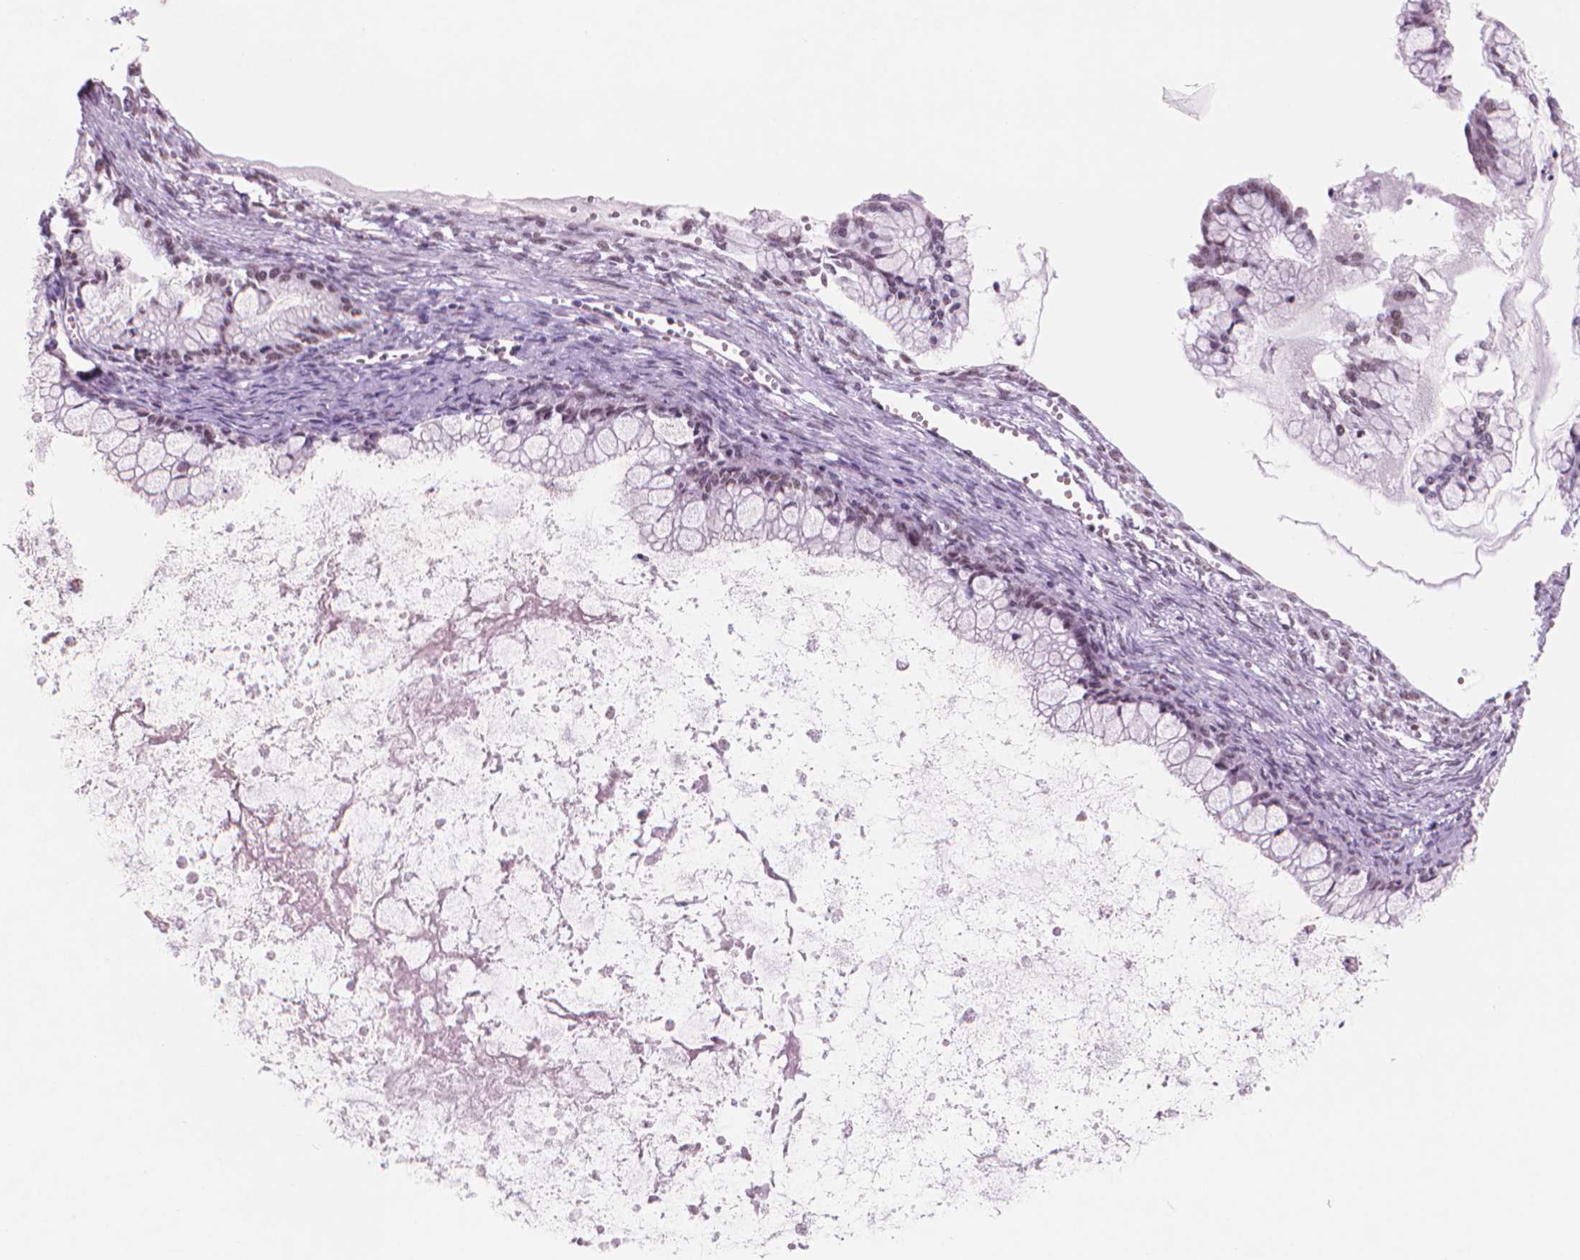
{"staining": {"intensity": "weak", "quantity": "25%-75%", "location": "nuclear"}, "tissue": "ovarian cancer", "cell_type": "Tumor cells", "image_type": "cancer", "snomed": [{"axis": "morphology", "description": "Cystadenocarcinoma, mucinous, NOS"}, {"axis": "topography", "description": "Ovary"}], "caption": "Brown immunohistochemical staining in ovarian cancer (mucinous cystadenocarcinoma) shows weak nuclear expression in about 25%-75% of tumor cells.", "gene": "POLR3D", "patient": {"sex": "female", "age": 67}}